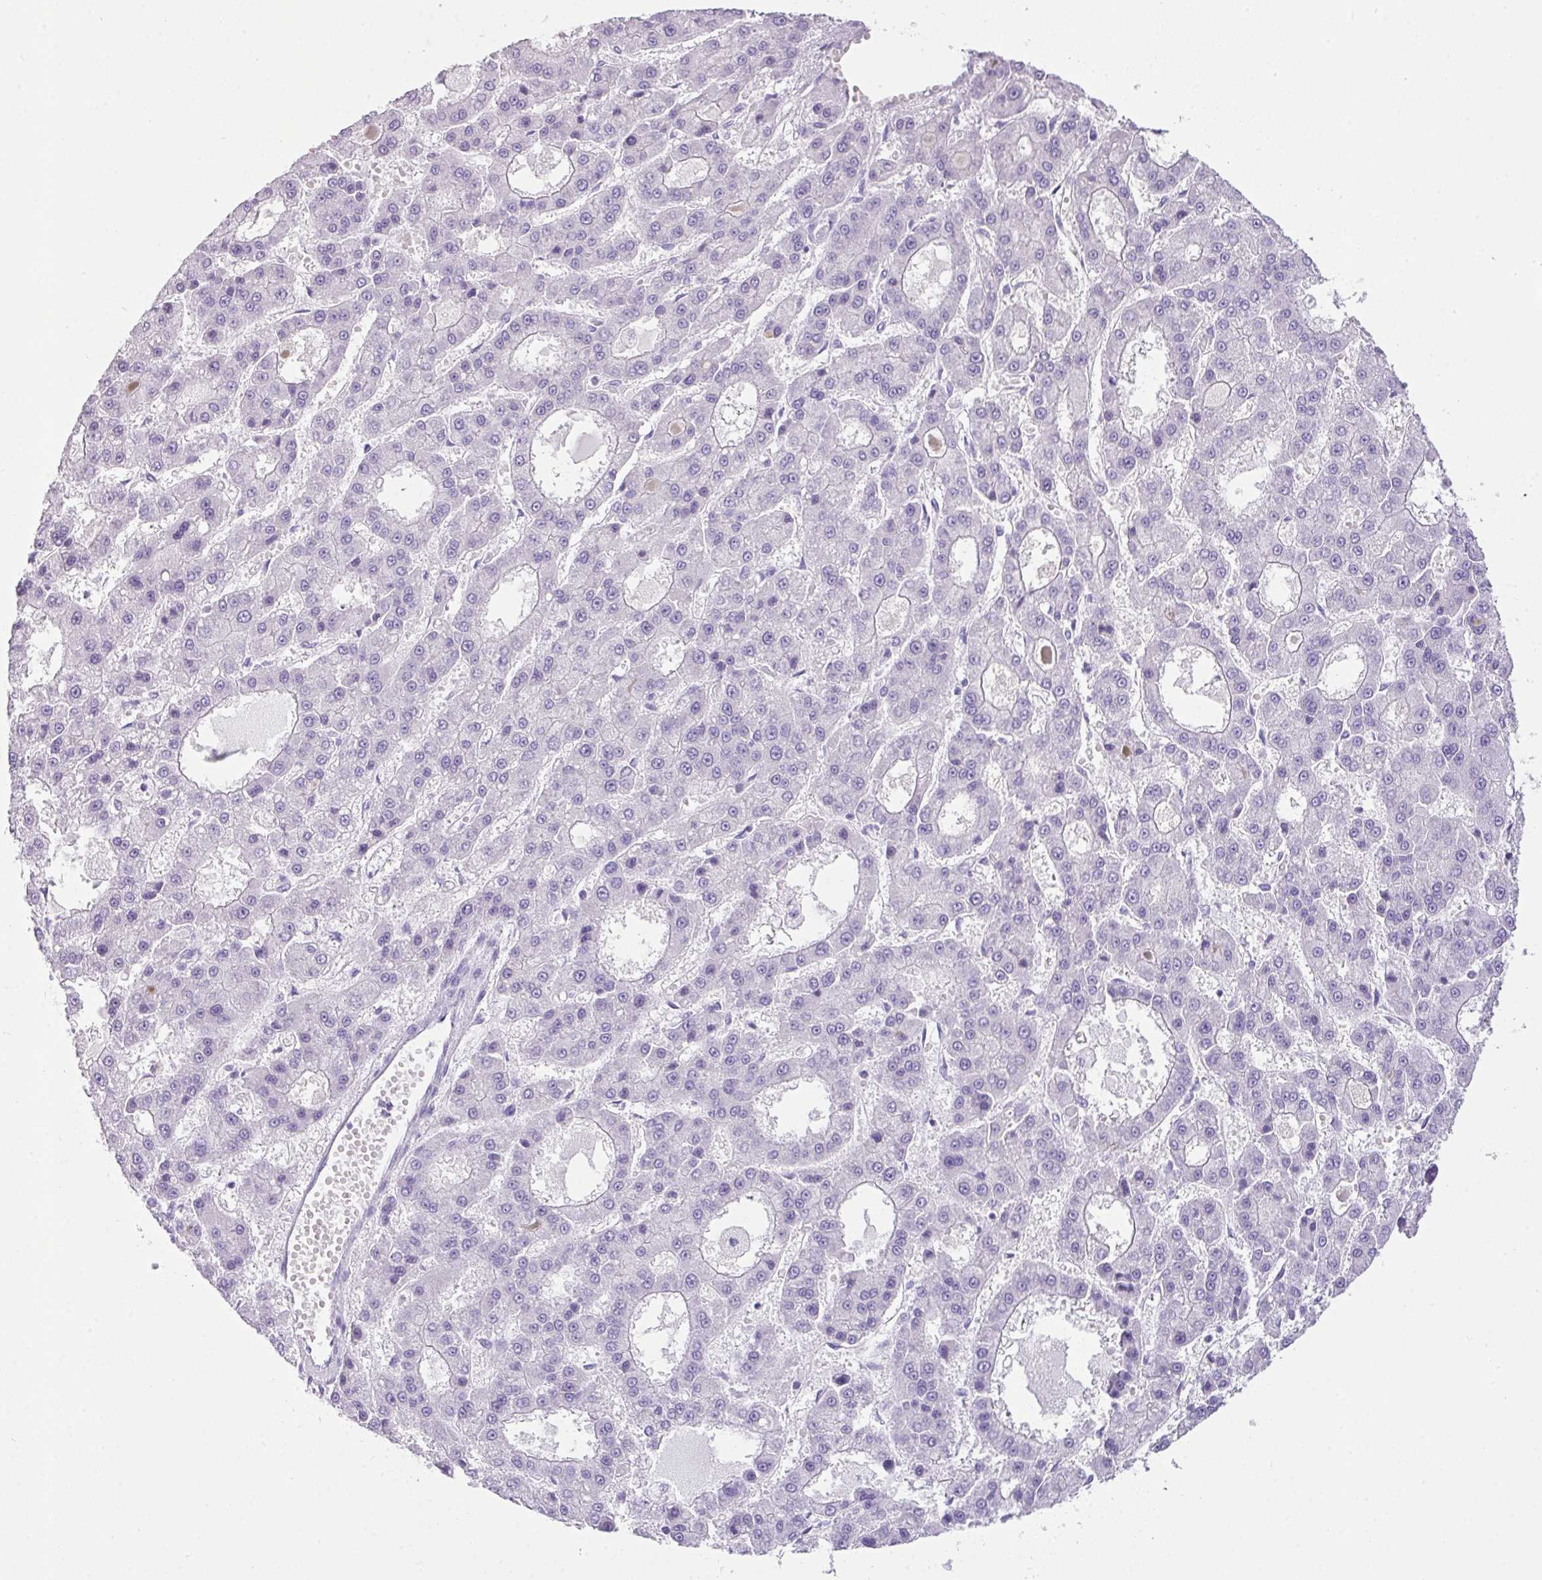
{"staining": {"intensity": "negative", "quantity": "none", "location": "none"}, "tissue": "liver cancer", "cell_type": "Tumor cells", "image_type": "cancer", "snomed": [{"axis": "morphology", "description": "Carcinoma, Hepatocellular, NOS"}, {"axis": "topography", "description": "Liver"}], "caption": "Hepatocellular carcinoma (liver) was stained to show a protein in brown. There is no significant positivity in tumor cells.", "gene": "TNP1", "patient": {"sex": "male", "age": 70}}